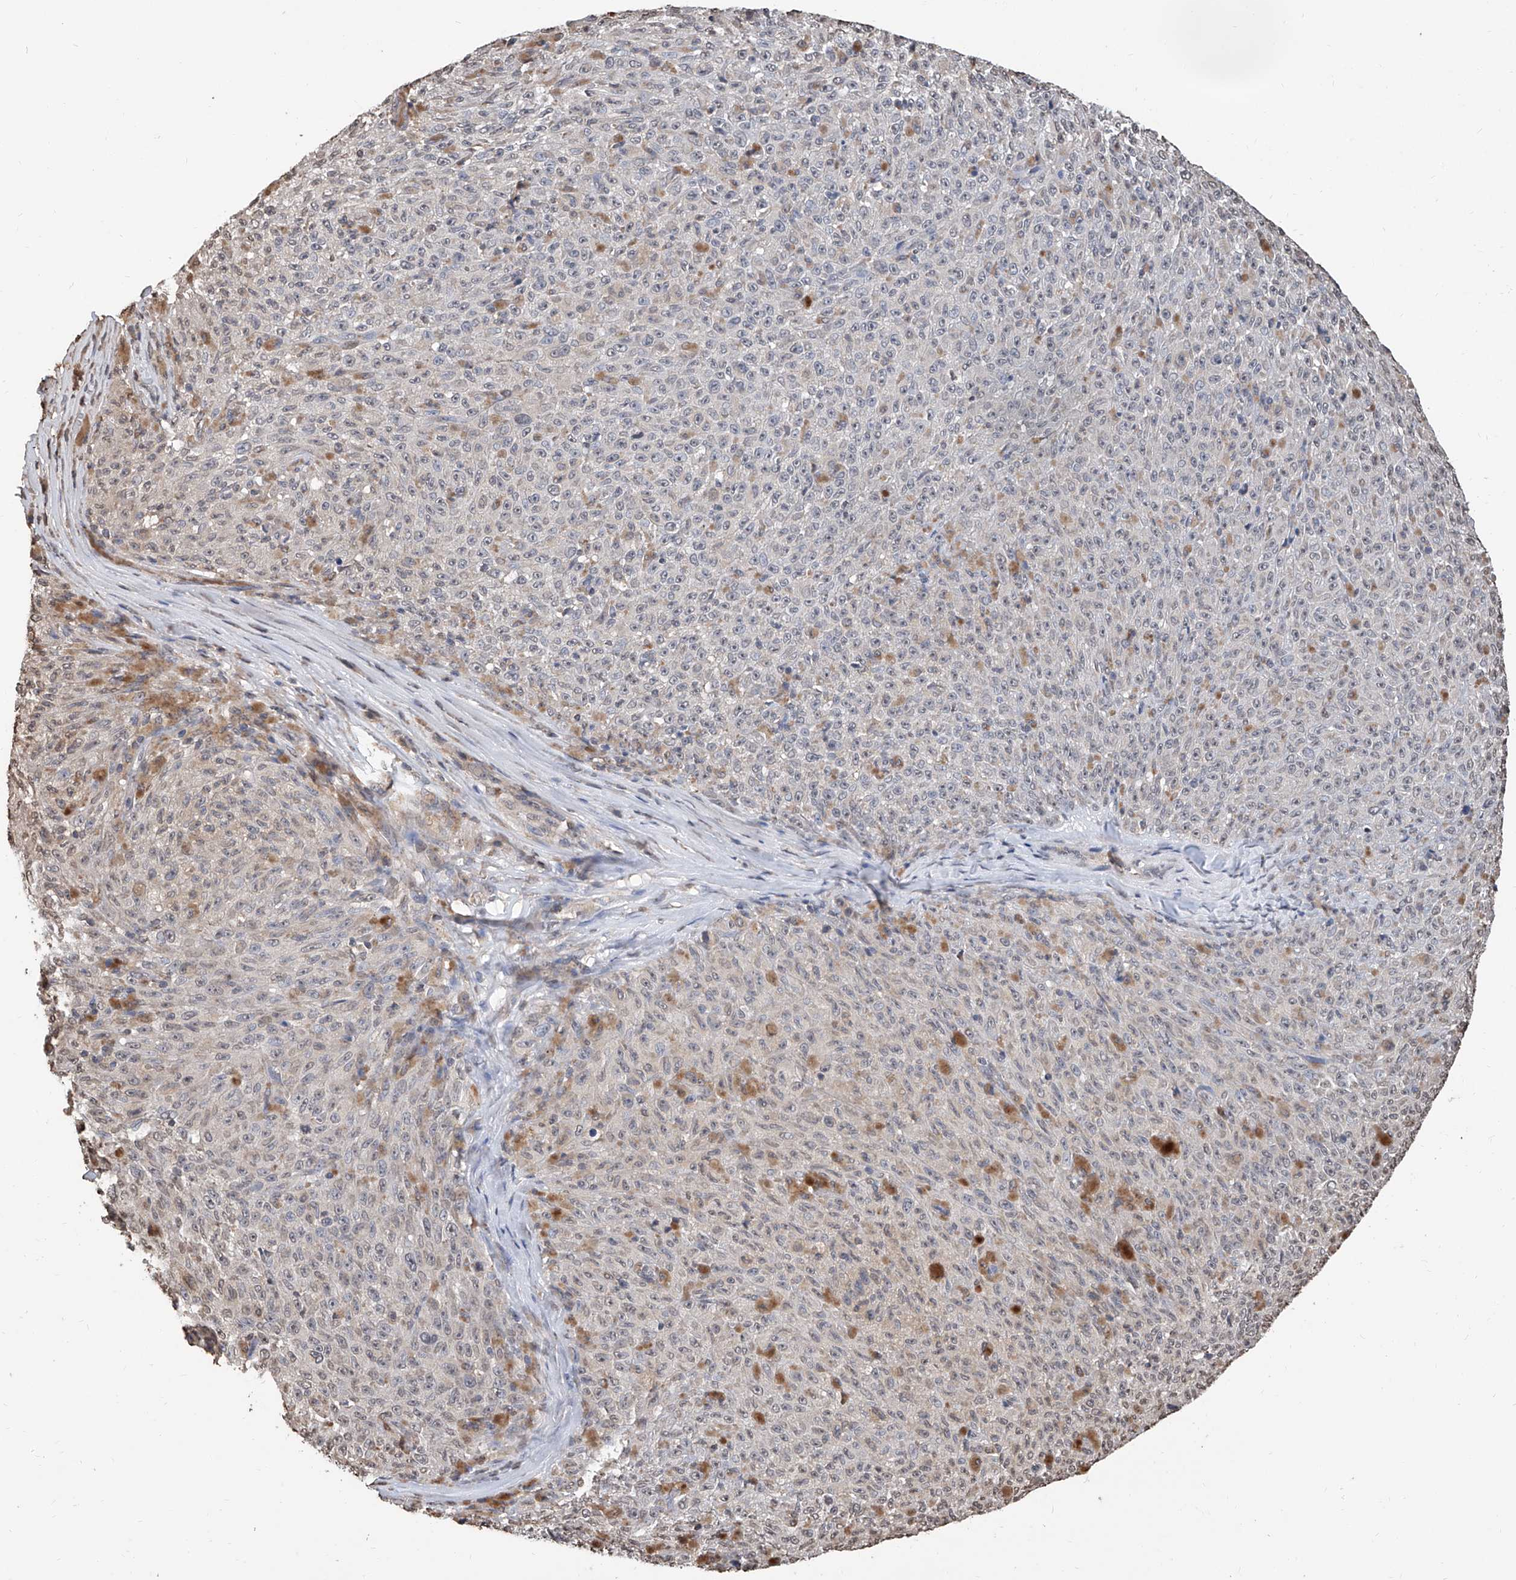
{"staining": {"intensity": "negative", "quantity": "none", "location": "none"}, "tissue": "melanoma", "cell_type": "Tumor cells", "image_type": "cancer", "snomed": [{"axis": "morphology", "description": "Malignant melanoma, NOS"}, {"axis": "topography", "description": "Skin"}], "caption": "Immunohistochemistry histopathology image of neoplastic tissue: human malignant melanoma stained with DAB (3,3'-diaminobenzidine) demonstrates no significant protein positivity in tumor cells.", "gene": "RP9", "patient": {"sex": "female", "age": 82}}